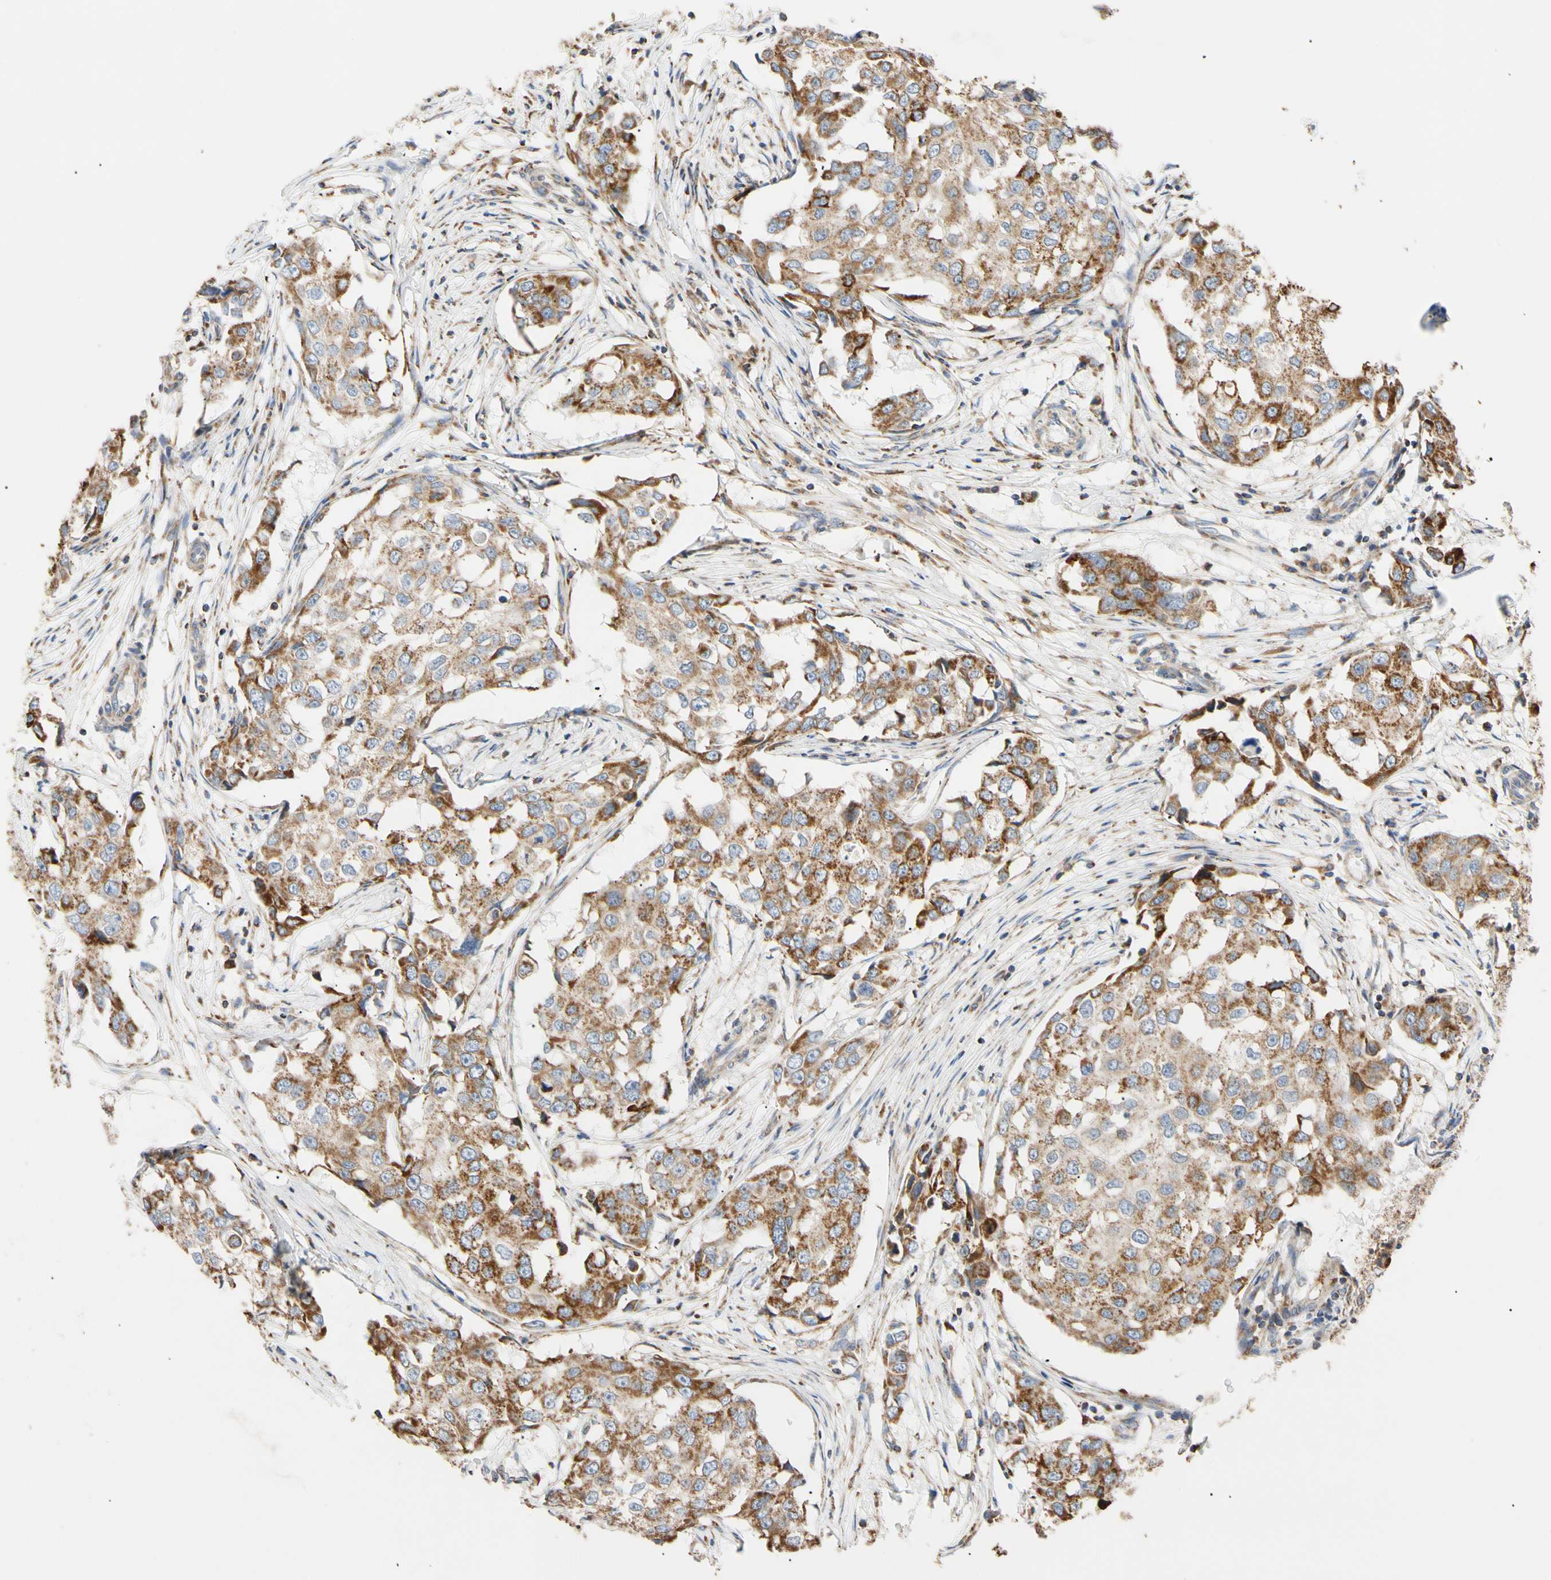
{"staining": {"intensity": "moderate", "quantity": ">75%", "location": "cytoplasmic/membranous"}, "tissue": "breast cancer", "cell_type": "Tumor cells", "image_type": "cancer", "snomed": [{"axis": "morphology", "description": "Duct carcinoma"}, {"axis": "topography", "description": "Breast"}], "caption": "IHC staining of infiltrating ductal carcinoma (breast), which displays medium levels of moderate cytoplasmic/membranous expression in about >75% of tumor cells indicating moderate cytoplasmic/membranous protein expression. The staining was performed using DAB (brown) for protein detection and nuclei were counterstained in hematoxylin (blue).", "gene": "PLGRKT", "patient": {"sex": "female", "age": 27}}